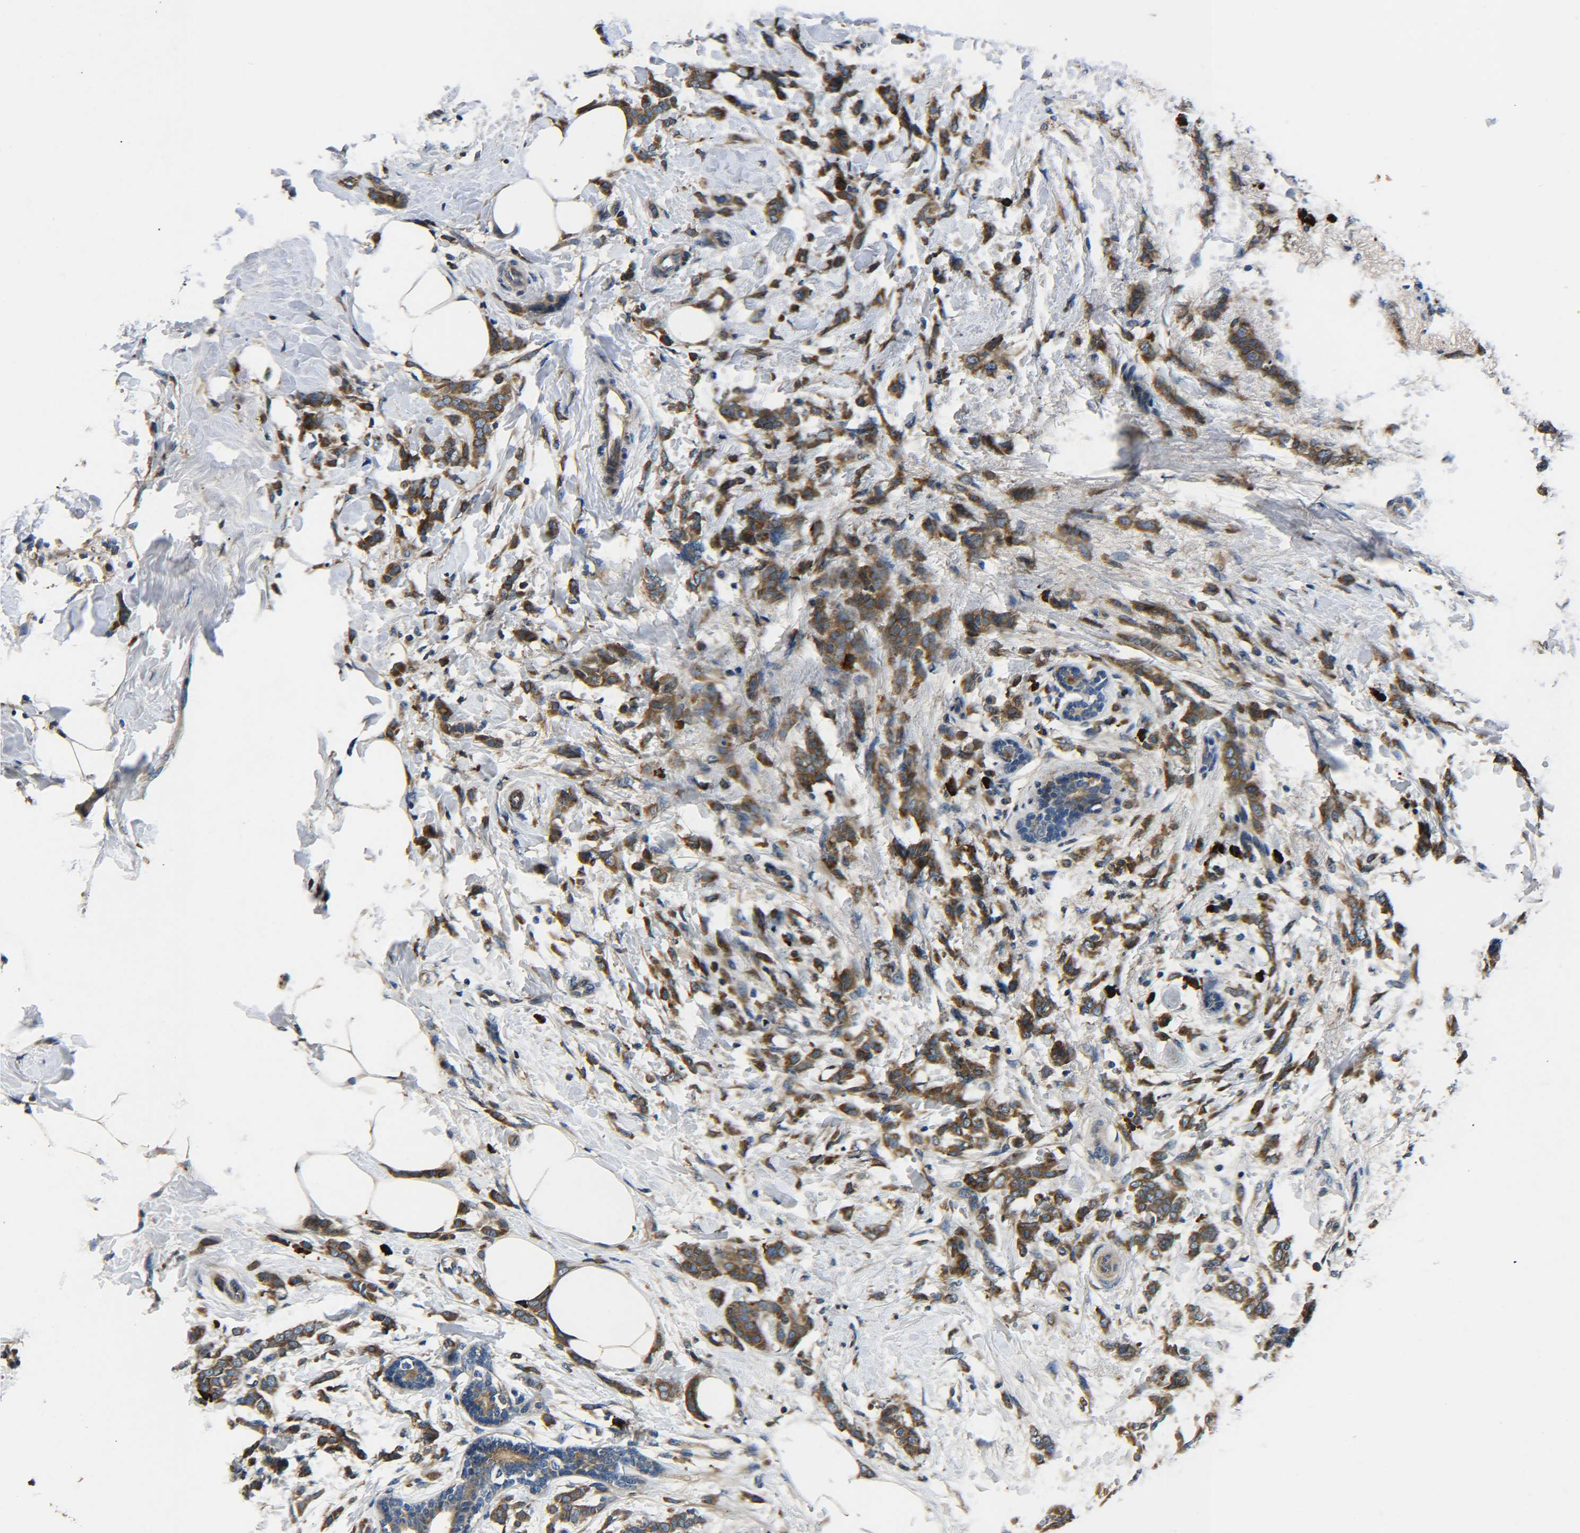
{"staining": {"intensity": "moderate", "quantity": ">75%", "location": "cytoplasmic/membranous"}, "tissue": "breast cancer", "cell_type": "Tumor cells", "image_type": "cancer", "snomed": [{"axis": "morphology", "description": "Lobular carcinoma, in situ"}, {"axis": "morphology", "description": "Lobular carcinoma"}, {"axis": "topography", "description": "Breast"}], "caption": "Immunohistochemical staining of breast cancer shows medium levels of moderate cytoplasmic/membranous positivity in about >75% of tumor cells.", "gene": "RAB1B", "patient": {"sex": "female", "age": 41}}